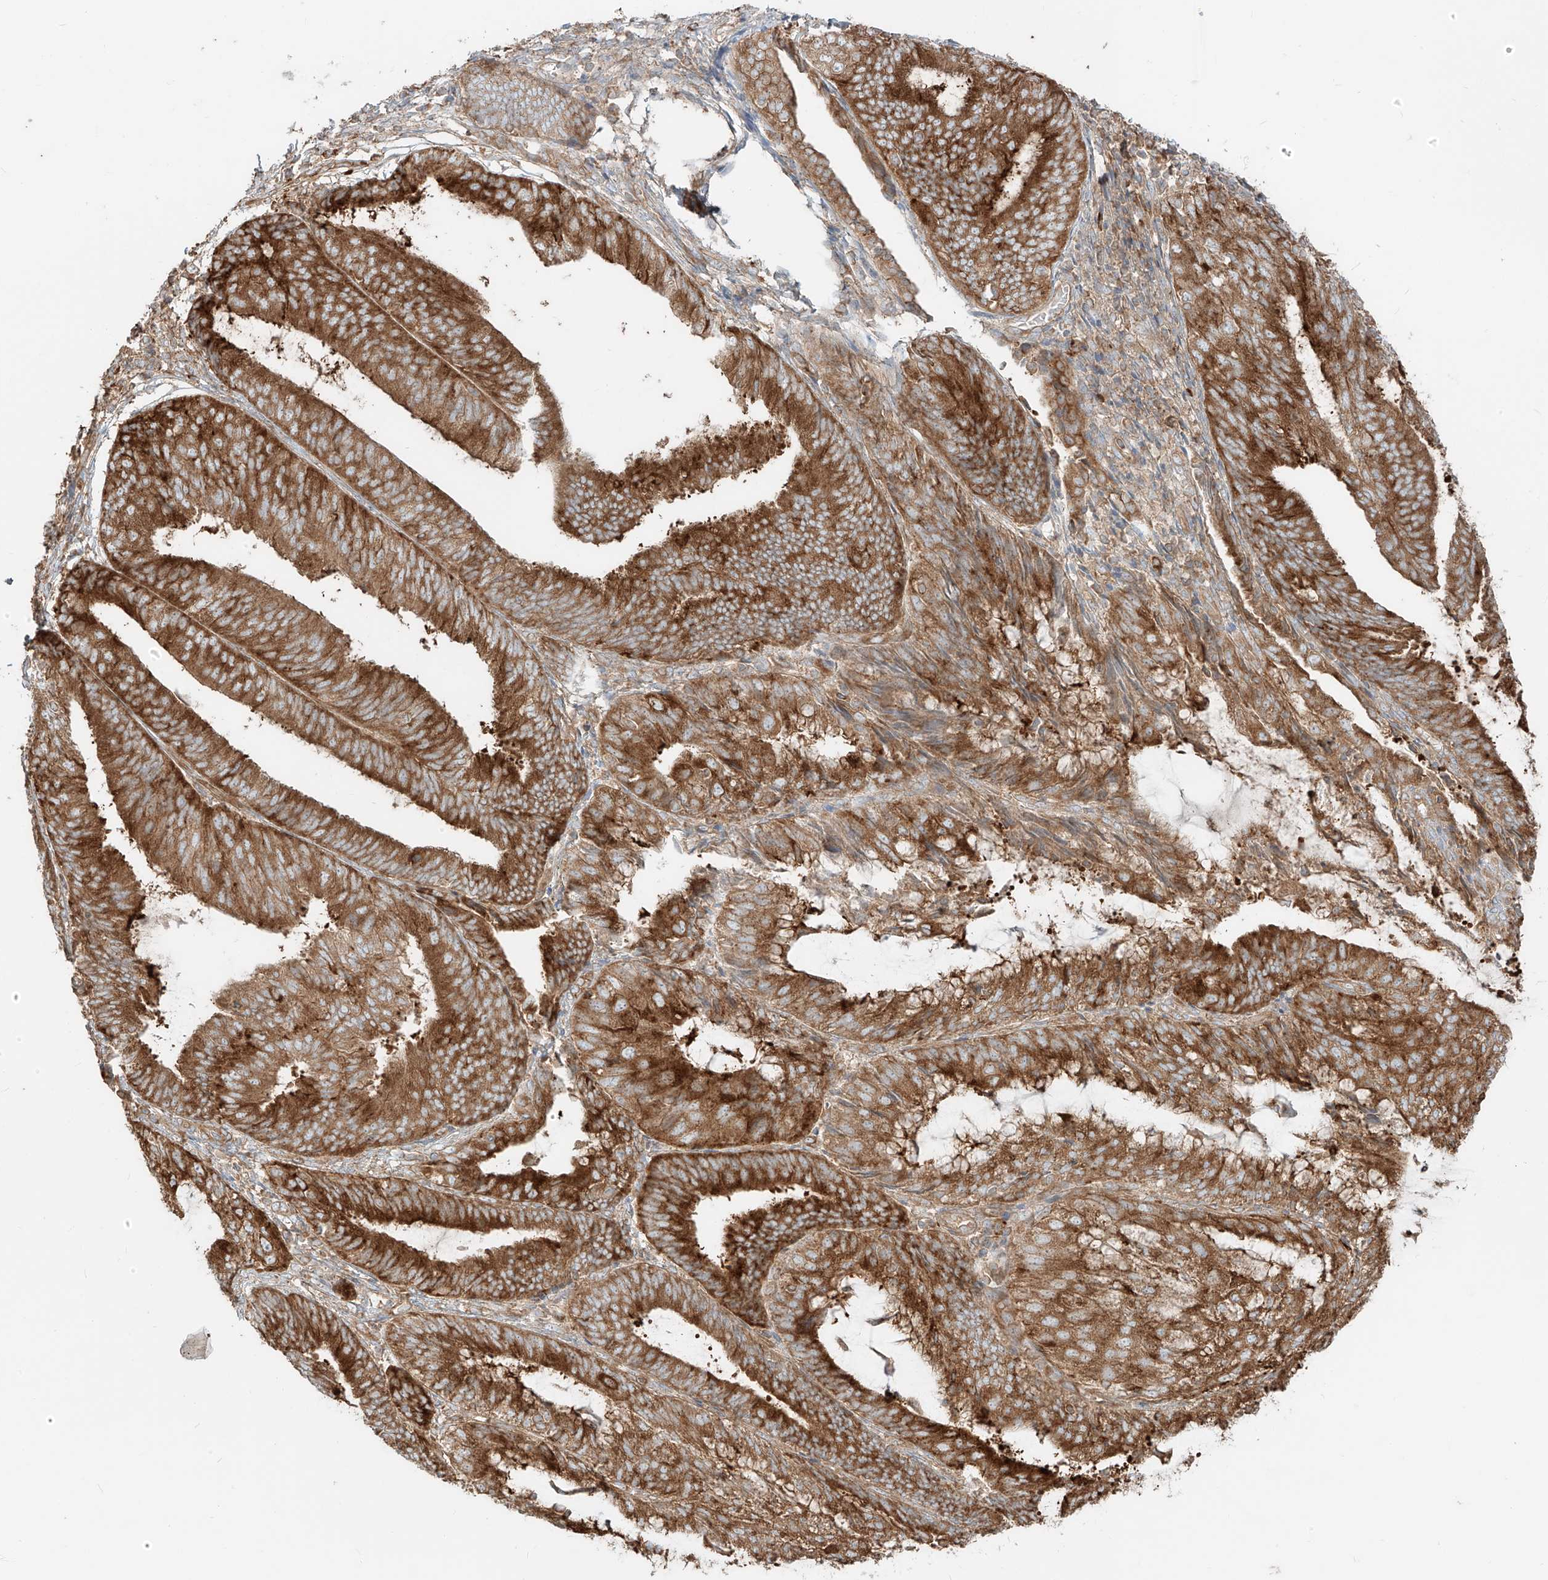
{"staining": {"intensity": "strong", "quantity": ">75%", "location": "cytoplasmic/membranous"}, "tissue": "endometrial cancer", "cell_type": "Tumor cells", "image_type": "cancer", "snomed": [{"axis": "morphology", "description": "Adenocarcinoma, NOS"}, {"axis": "topography", "description": "Endometrium"}], "caption": "Protein expression by immunohistochemistry (IHC) exhibits strong cytoplasmic/membranous positivity in about >75% of tumor cells in endometrial cancer (adenocarcinoma).", "gene": "CCDC115", "patient": {"sex": "female", "age": 81}}